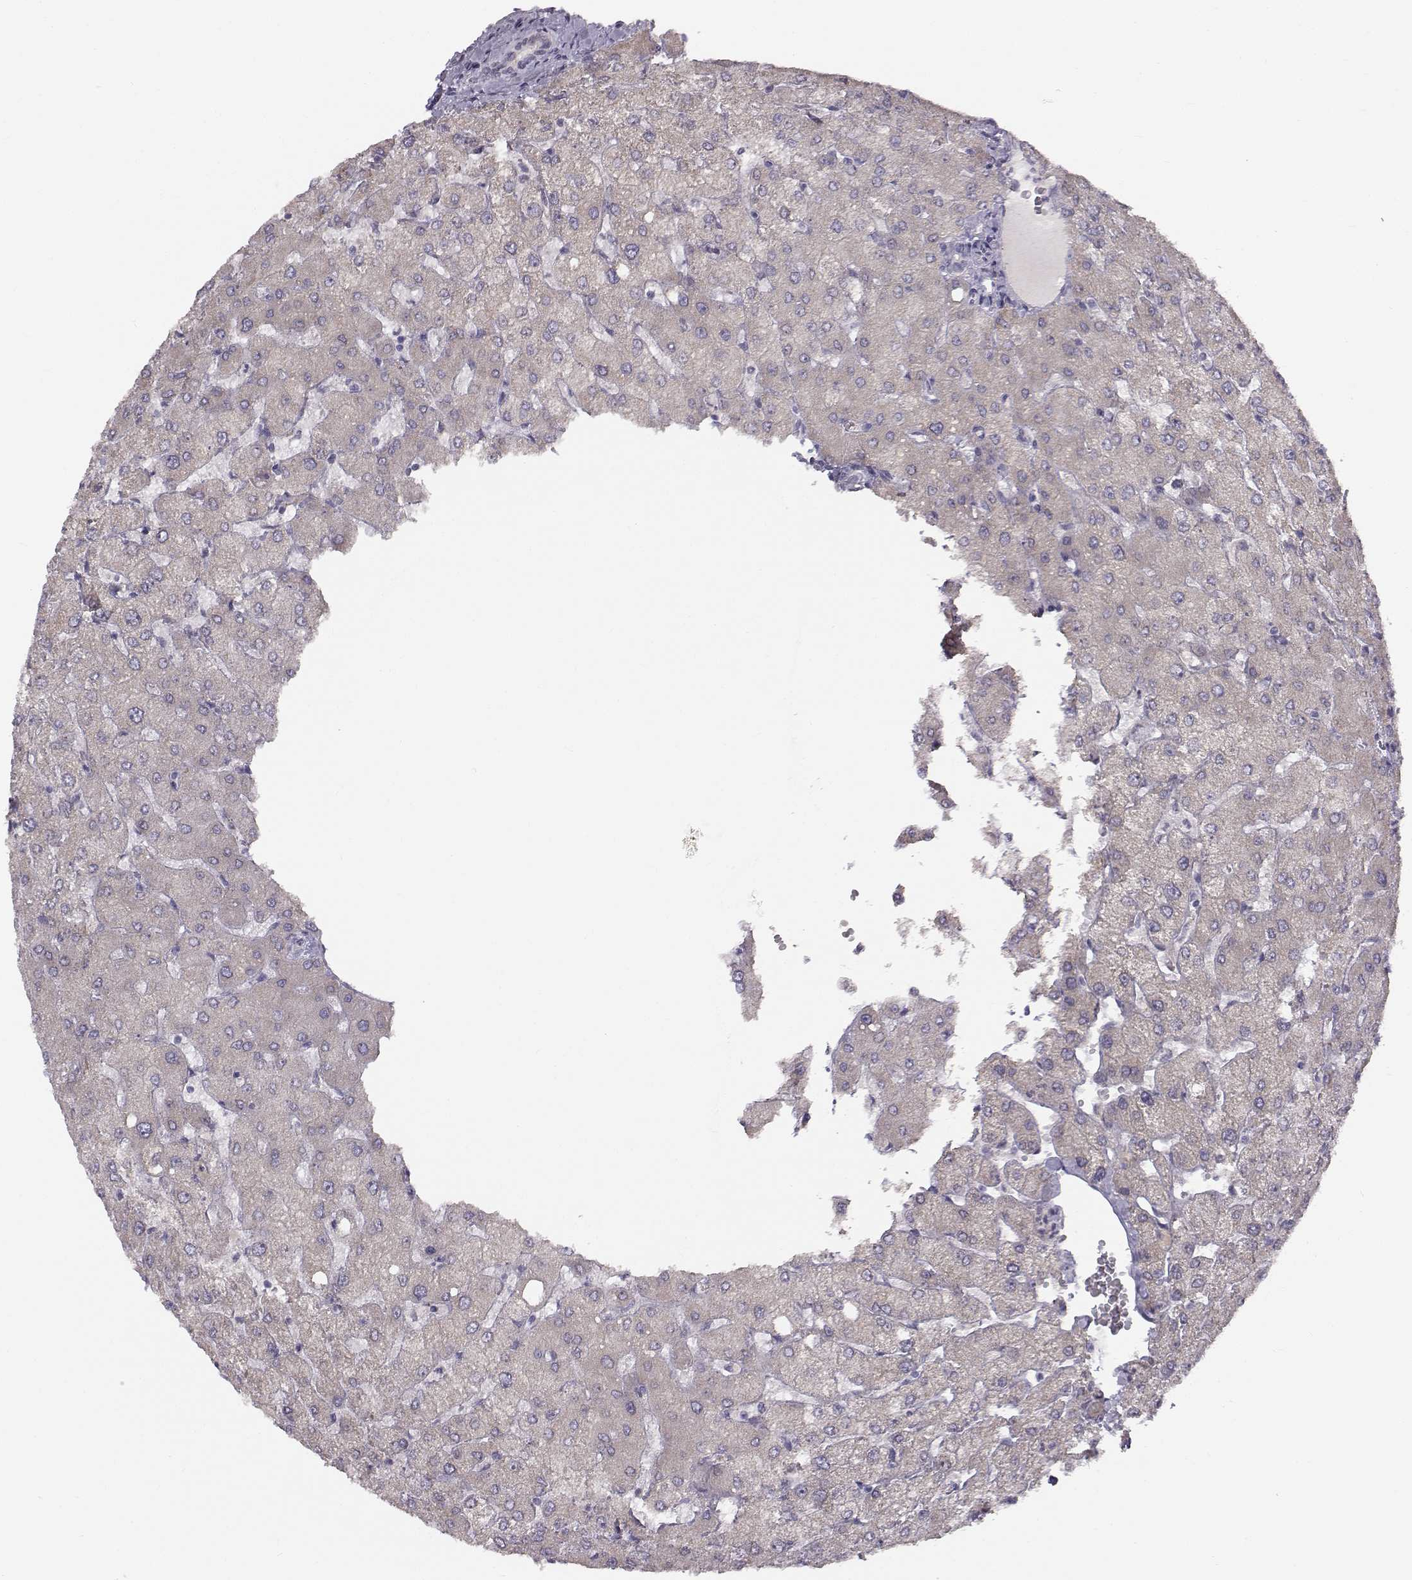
{"staining": {"intensity": "negative", "quantity": "none", "location": "none"}, "tissue": "liver", "cell_type": "Cholangiocytes", "image_type": "normal", "snomed": [{"axis": "morphology", "description": "Normal tissue, NOS"}, {"axis": "topography", "description": "Liver"}], "caption": "This is a micrograph of IHC staining of unremarkable liver, which shows no expression in cholangiocytes. The staining is performed using DAB (3,3'-diaminobenzidine) brown chromogen with nuclei counter-stained in using hematoxylin.", "gene": "ACSL6", "patient": {"sex": "female", "age": 54}}